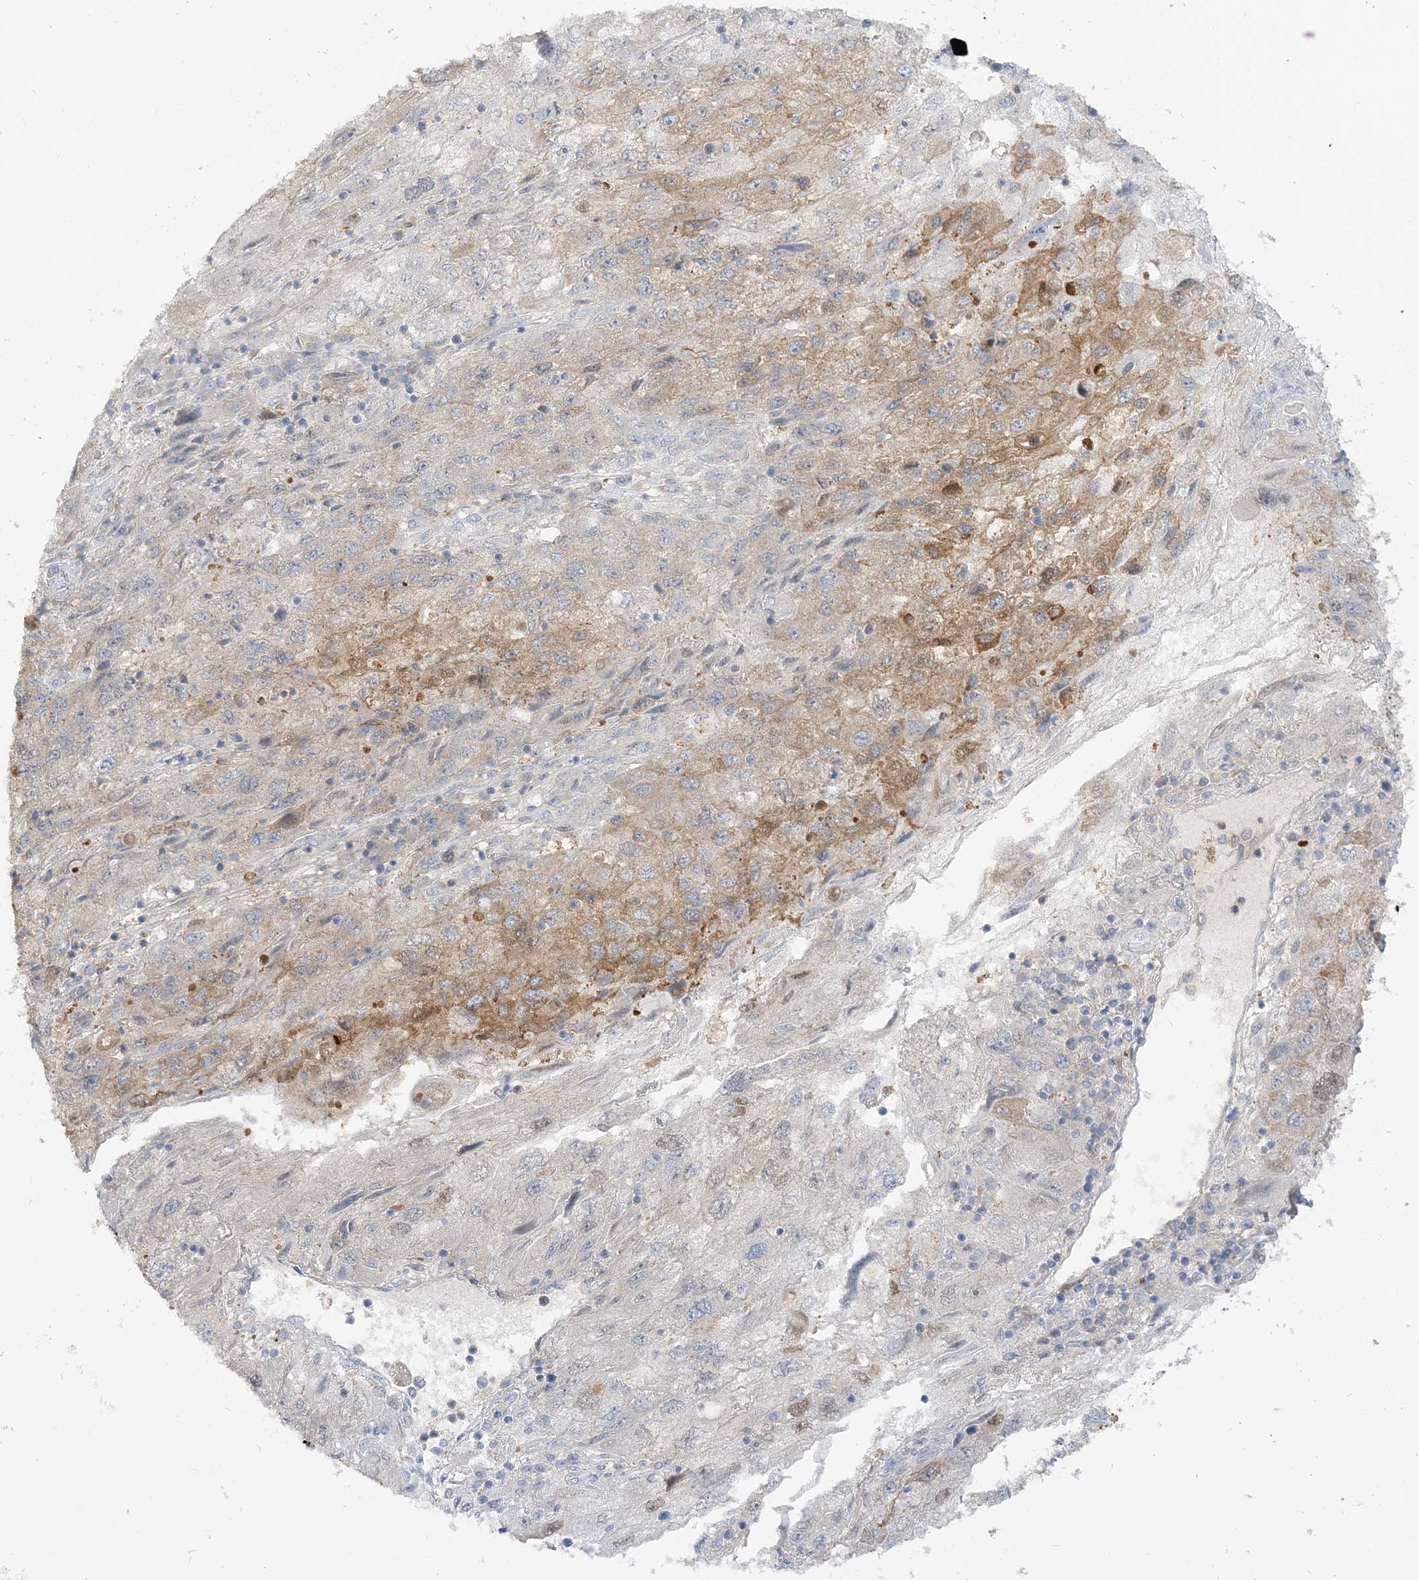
{"staining": {"intensity": "moderate", "quantity": "<25%", "location": "cytoplasmic/membranous"}, "tissue": "endometrial cancer", "cell_type": "Tumor cells", "image_type": "cancer", "snomed": [{"axis": "morphology", "description": "Adenocarcinoma, NOS"}, {"axis": "topography", "description": "Endometrium"}], "caption": "A photomicrograph of human endometrial adenocarcinoma stained for a protein displays moderate cytoplasmic/membranous brown staining in tumor cells.", "gene": "THADA", "patient": {"sex": "female", "age": 49}}